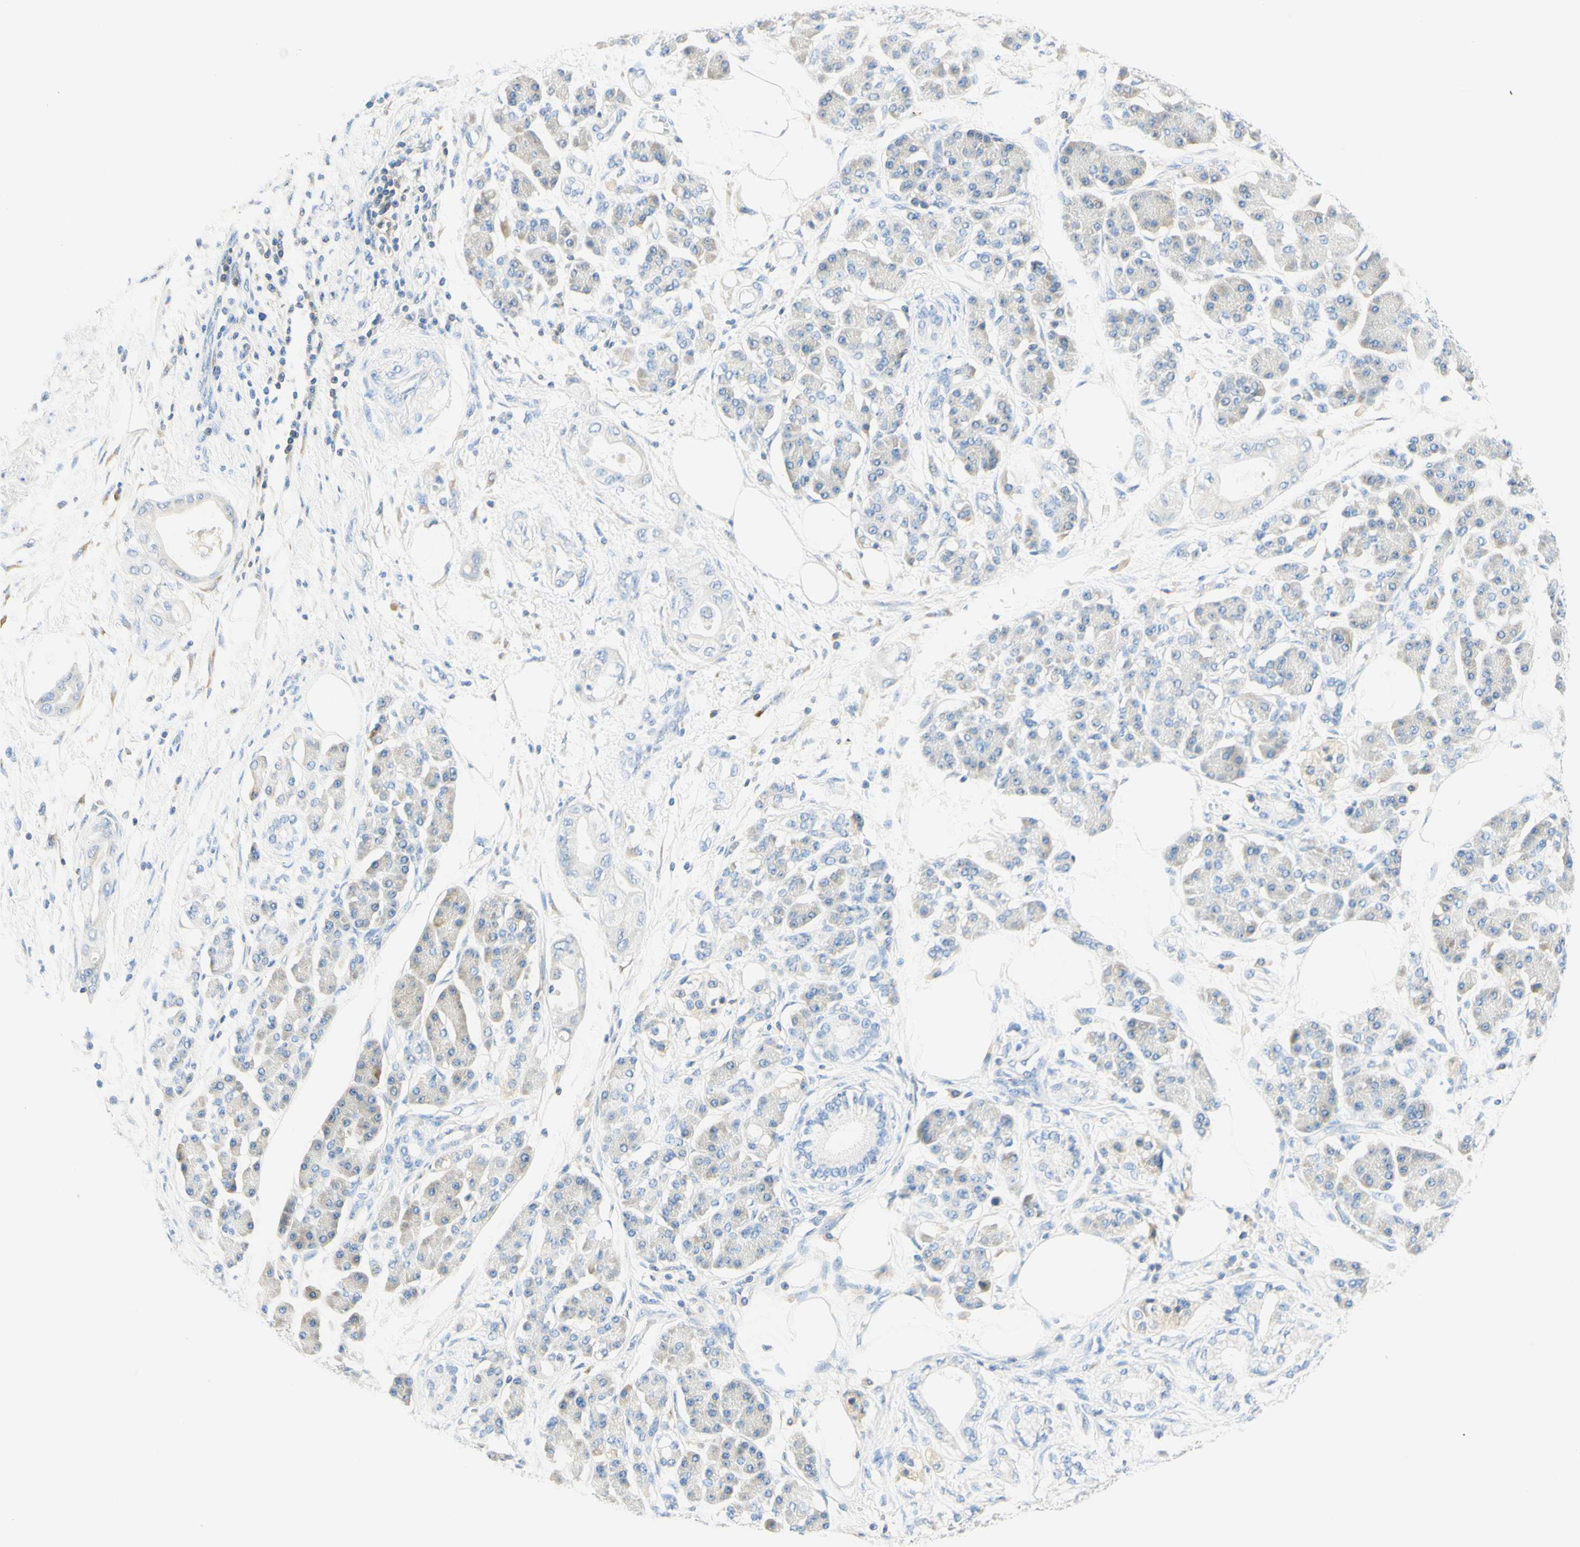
{"staining": {"intensity": "negative", "quantity": "none", "location": "none"}, "tissue": "pancreatic cancer", "cell_type": "Tumor cells", "image_type": "cancer", "snomed": [{"axis": "morphology", "description": "Adenocarcinoma, NOS"}, {"axis": "morphology", "description": "Adenocarcinoma, metastatic, NOS"}, {"axis": "topography", "description": "Lymph node"}, {"axis": "topography", "description": "Pancreas"}, {"axis": "topography", "description": "Duodenum"}], "caption": "The immunohistochemistry (IHC) micrograph has no significant staining in tumor cells of metastatic adenocarcinoma (pancreatic) tissue.", "gene": "LAT", "patient": {"sex": "female", "age": 64}}